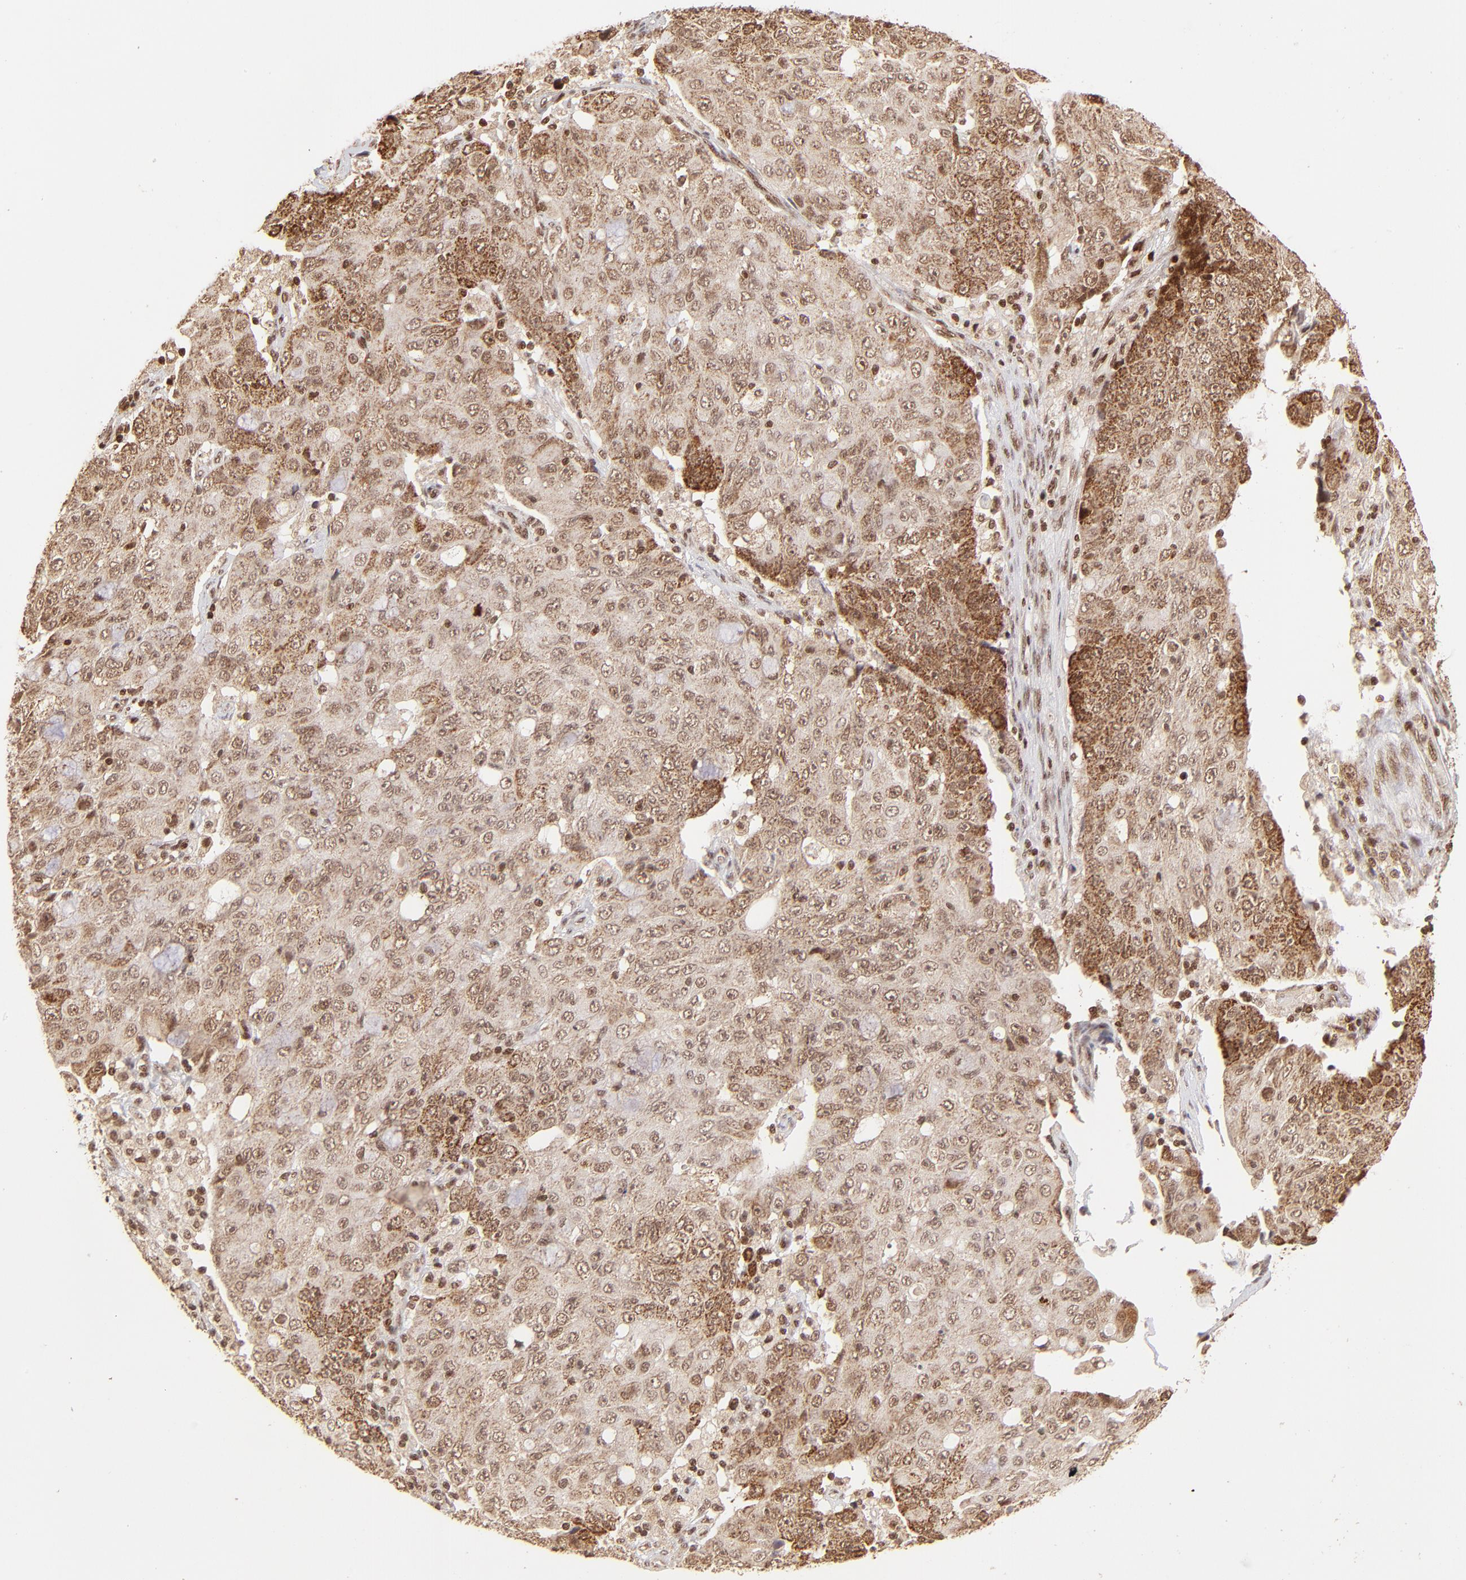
{"staining": {"intensity": "strong", "quantity": ">75%", "location": "cytoplasmic/membranous"}, "tissue": "ovarian cancer", "cell_type": "Tumor cells", "image_type": "cancer", "snomed": [{"axis": "morphology", "description": "Carcinoma, endometroid"}, {"axis": "topography", "description": "Ovary"}], "caption": "This micrograph exhibits IHC staining of ovarian endometroid carcinoma, with high strong cytoplasmic/membranous staining in approximately >75% of tumor cells.", "gene": "MED15", "patient": {"sex": "female", "age": 42}}